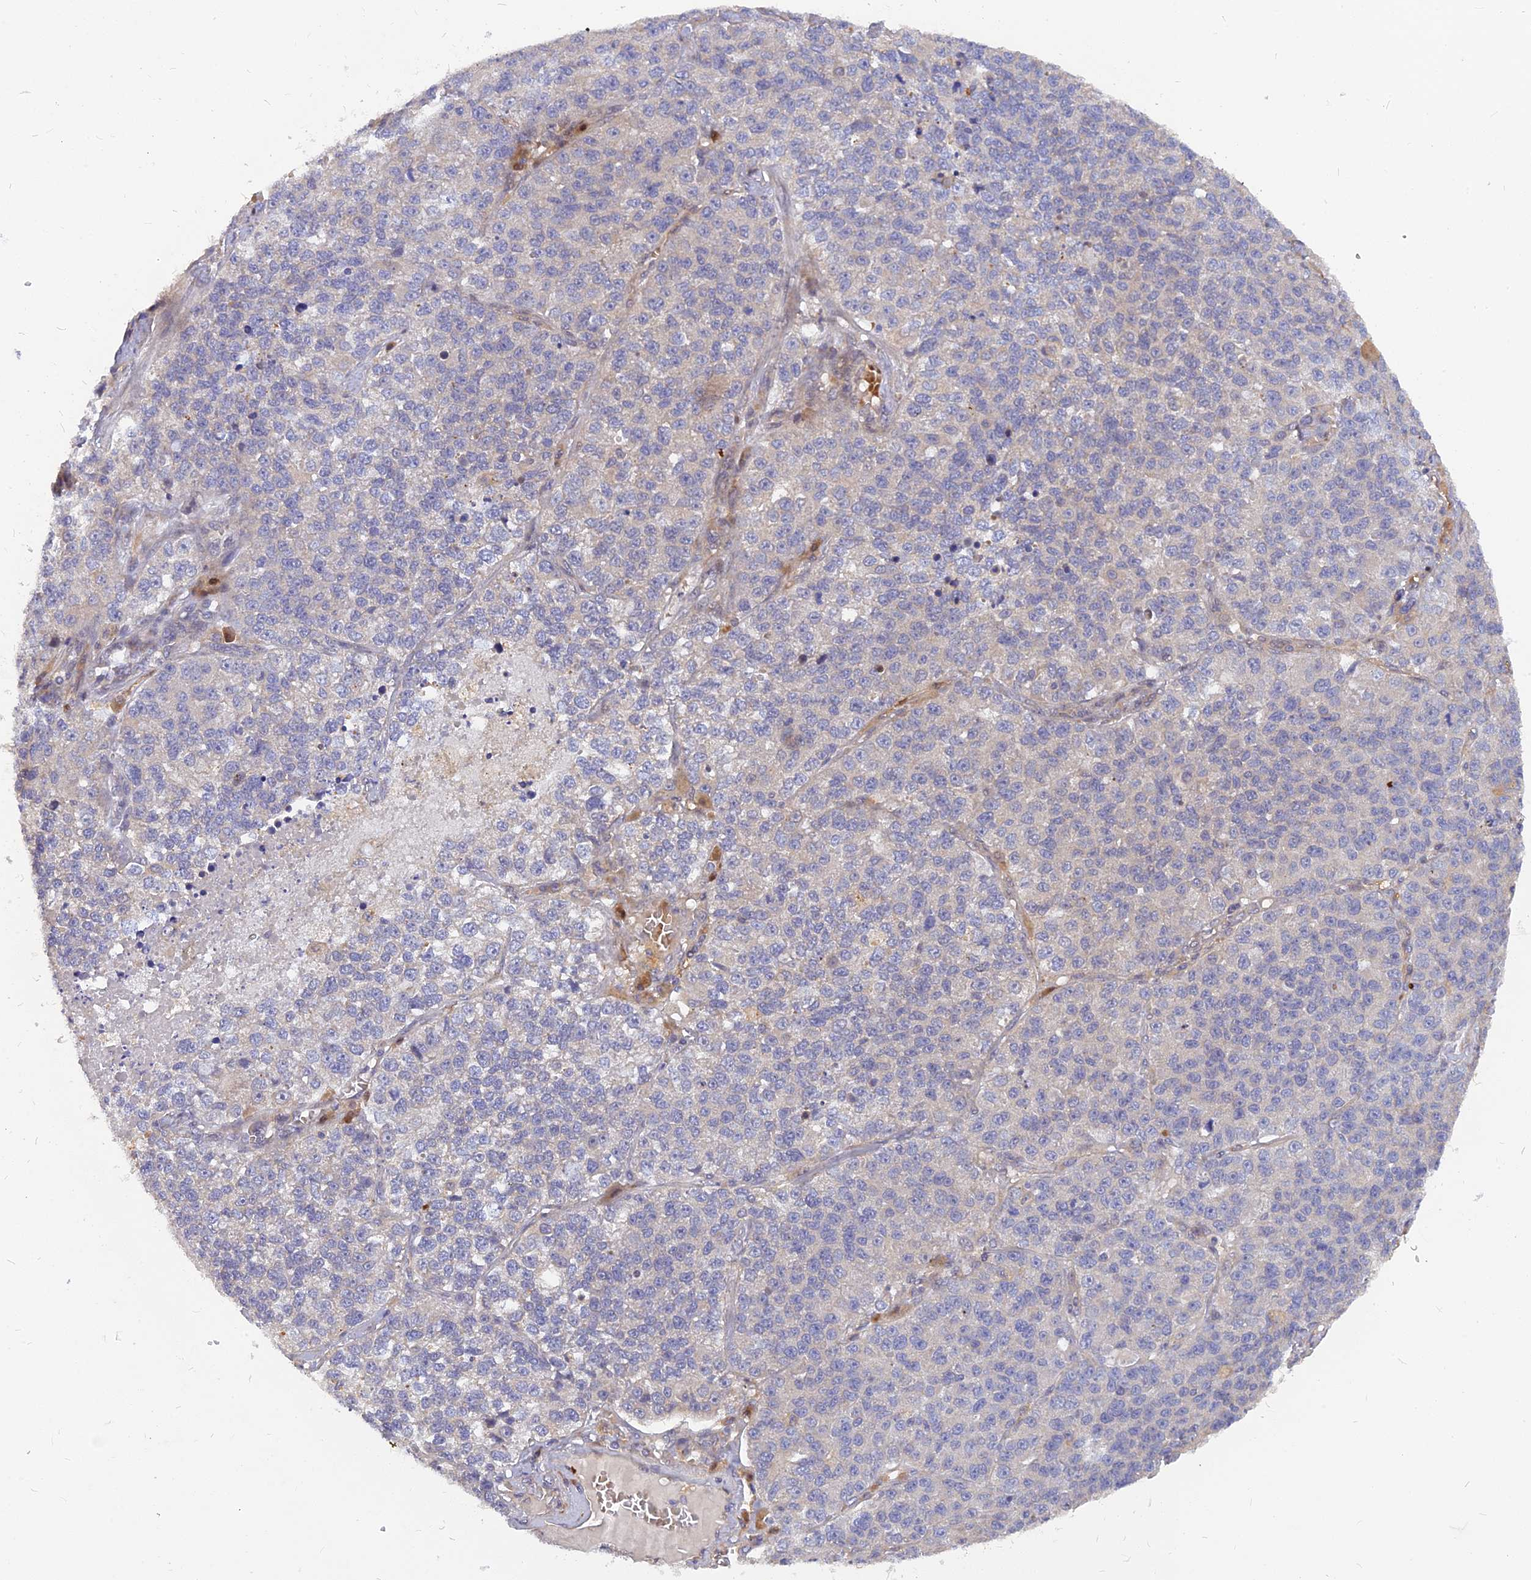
{"staining": {"intensity": "negative", "quantity": "none", "location": "none"}, "tissue": "lung cancer", "cell_type": "Tumor cells", "image_type": "cancer", "snomed": [{"axis": "morphology", "description": "Adenocarcinoma, NOS"}, {"axis": "topography", "description": "Lung"}], "caption": "Tumor cells show no significant positivity in lung cancer (adenocarcinoma).", "gene": "ARL2BP", "patient": {"sex": "male", "age": 49}}